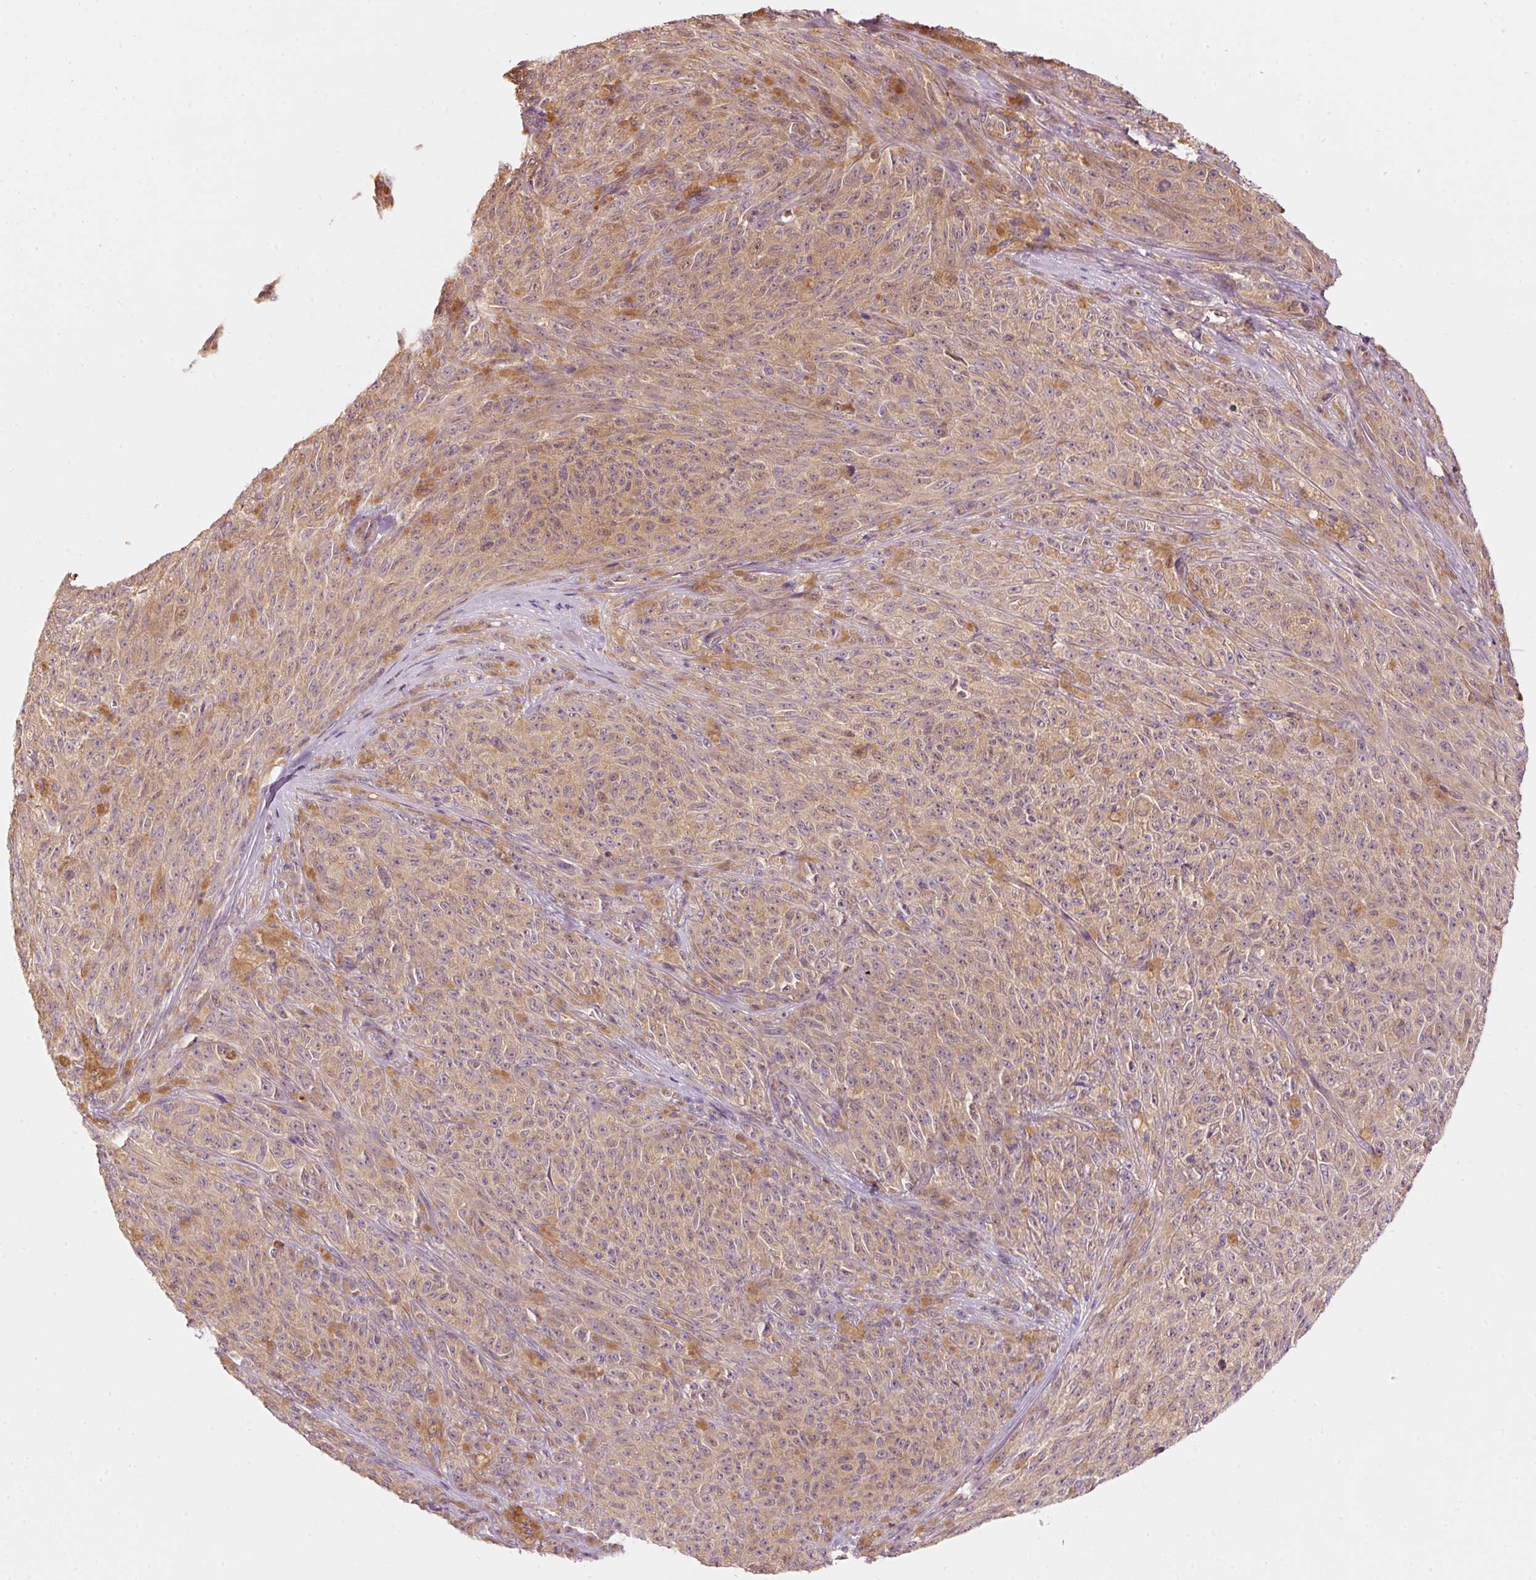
{"staining": {"intensity": "moderate", "quantity": "25%-75%", "location": "cytoplasmic/membranous"}, "tissue": "melanoma", "cell_type": "Tumor cells", "image_type": "cancer", "snomed": [{"axis": "morphology", "description": "Malignant melanoma, NOS"}, {"axis": "topography", "description": "Skin"}], "caption": "Human malignant melanoma stained with a protein marker reveals moderate staining in tumor cells.", "gene": "MAP10", "patient": {"sex": "female", "age": 82}}